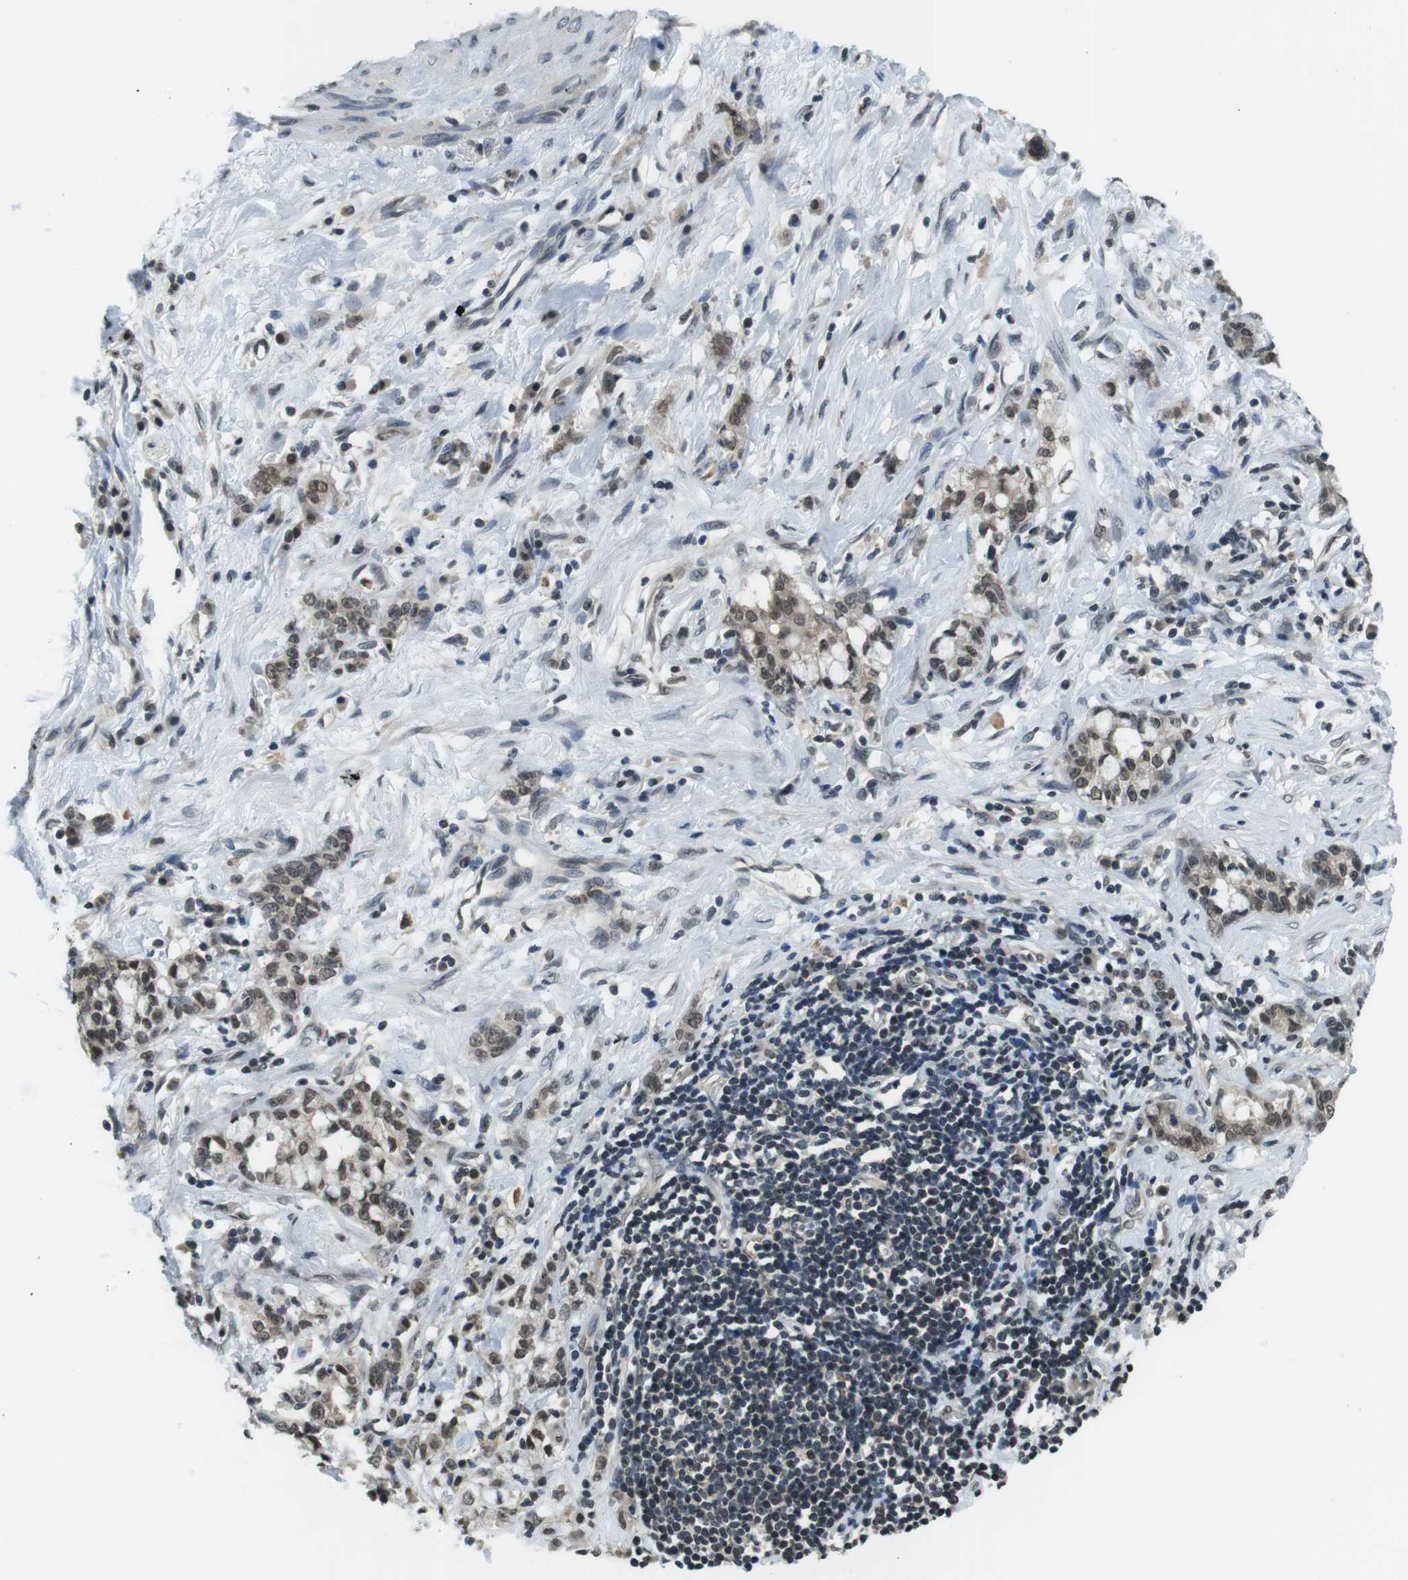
{"staining": {"intensity": "weak", "quantity": "25%-75%", "location": "nuclear"}, "tissue": "stomach cancer", "cell_type": "Tumor cells", "image_type": "cancer", "snomed": [{"axis": "morphology", "description": "Adenocarcinoma, NOS"}, {"axis": "topography", "description": "Stomach, lower"}], "caption": "This is an image of immunohistochemistry staining of stomach cancer, which shows weak staining in the nuclear of tumor cells.", "gene": "NEK4", "patient": {"sex": "male", "age": 88}}